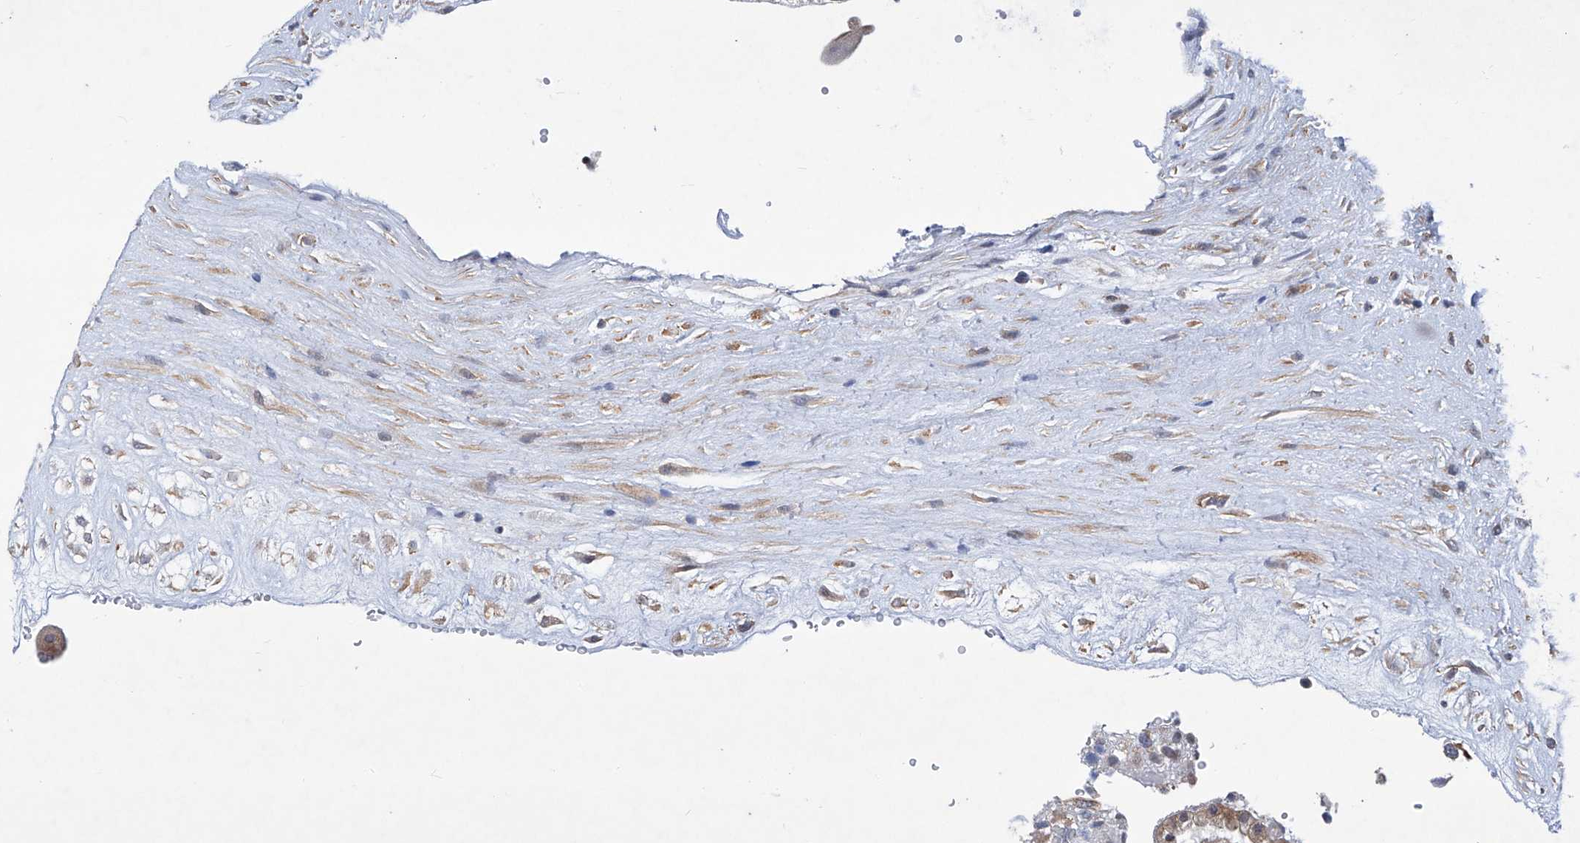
{"staining": {"intensity": "moderate", "quantity": "<25%", "location": "cytoplasmic/membranous"}, "tissue": "placenta", "cell_type": "Trophoblastic cells", "image_type": "normal", "snomed": [{"axis": "morphology", "description": "Normal tissue, NOS"}, {"axis": "topography", "description": "Placenta"}], "caption": "DAB immunohistochemical staining of benign human placenta displays moderate cytoplasmic/membranous protein positivity in approximately <25% of trophoblastic cells.", "gene": "KIFC2", "patient": {"sex": "female", "age": 18}}